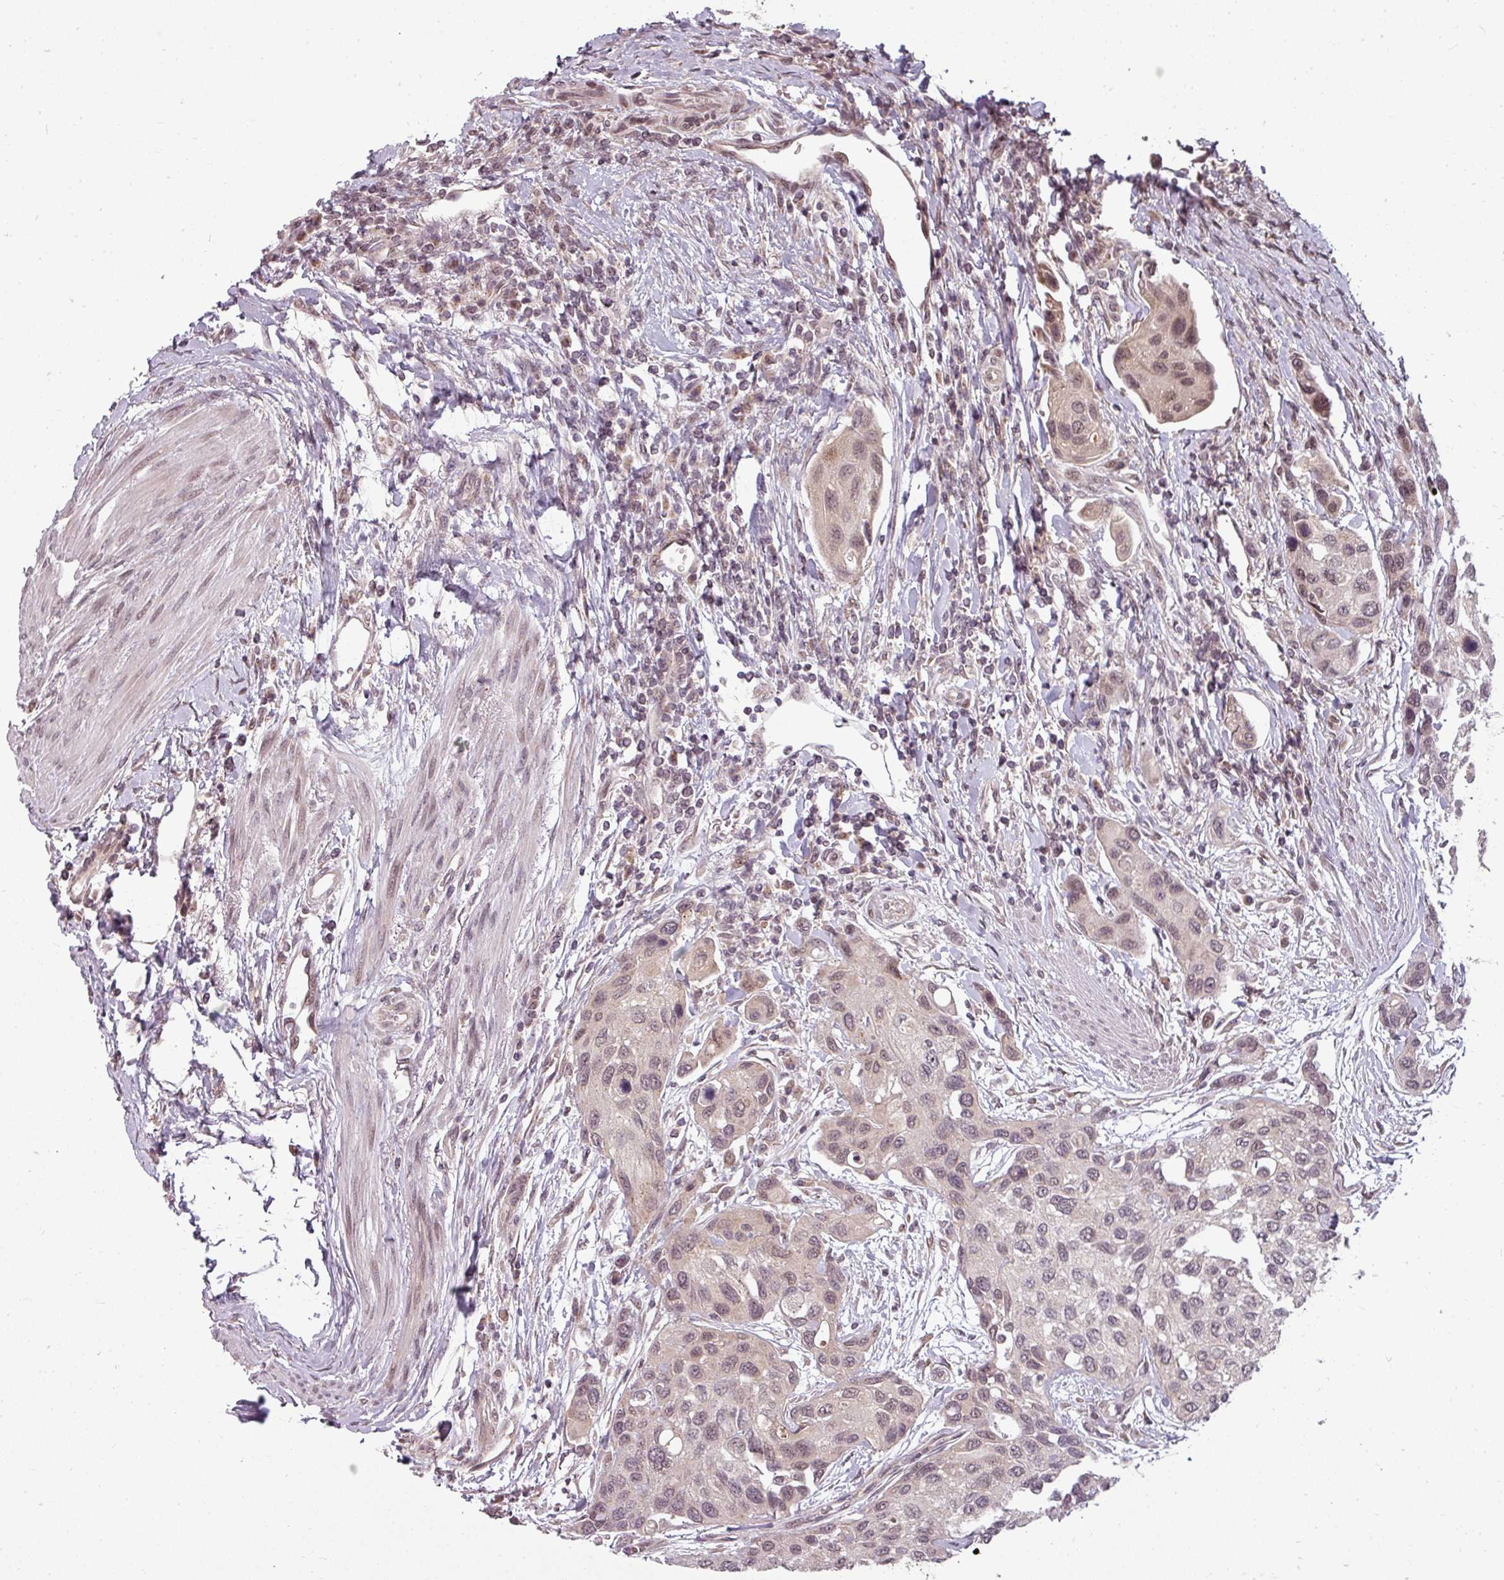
{"staining": {"intensity": "weak", "quantity": "25%-75%", "location": "nuclear"}, "tissue": "urothelial cancer", "cell_type": "Tumor cells", "image_type": "cancer", "snomed": [{"axis": "morphology", "description": "Normal tissue, NOS"}, {"axis": "morphology", "description": "Urothelial carcinoma, High grade"}, {"axis": "topography", "description": "Vascular tissue"}, {"axis": "topography", "description": "Urinary bladder"}], "caption": "Weak nuclear positivity is appreciated in about 25%-75% of tumor cells in high-grade urothelial carcinoma.", "gene": "CLIC1", "patient": {"sex": "female", "age": 56}}